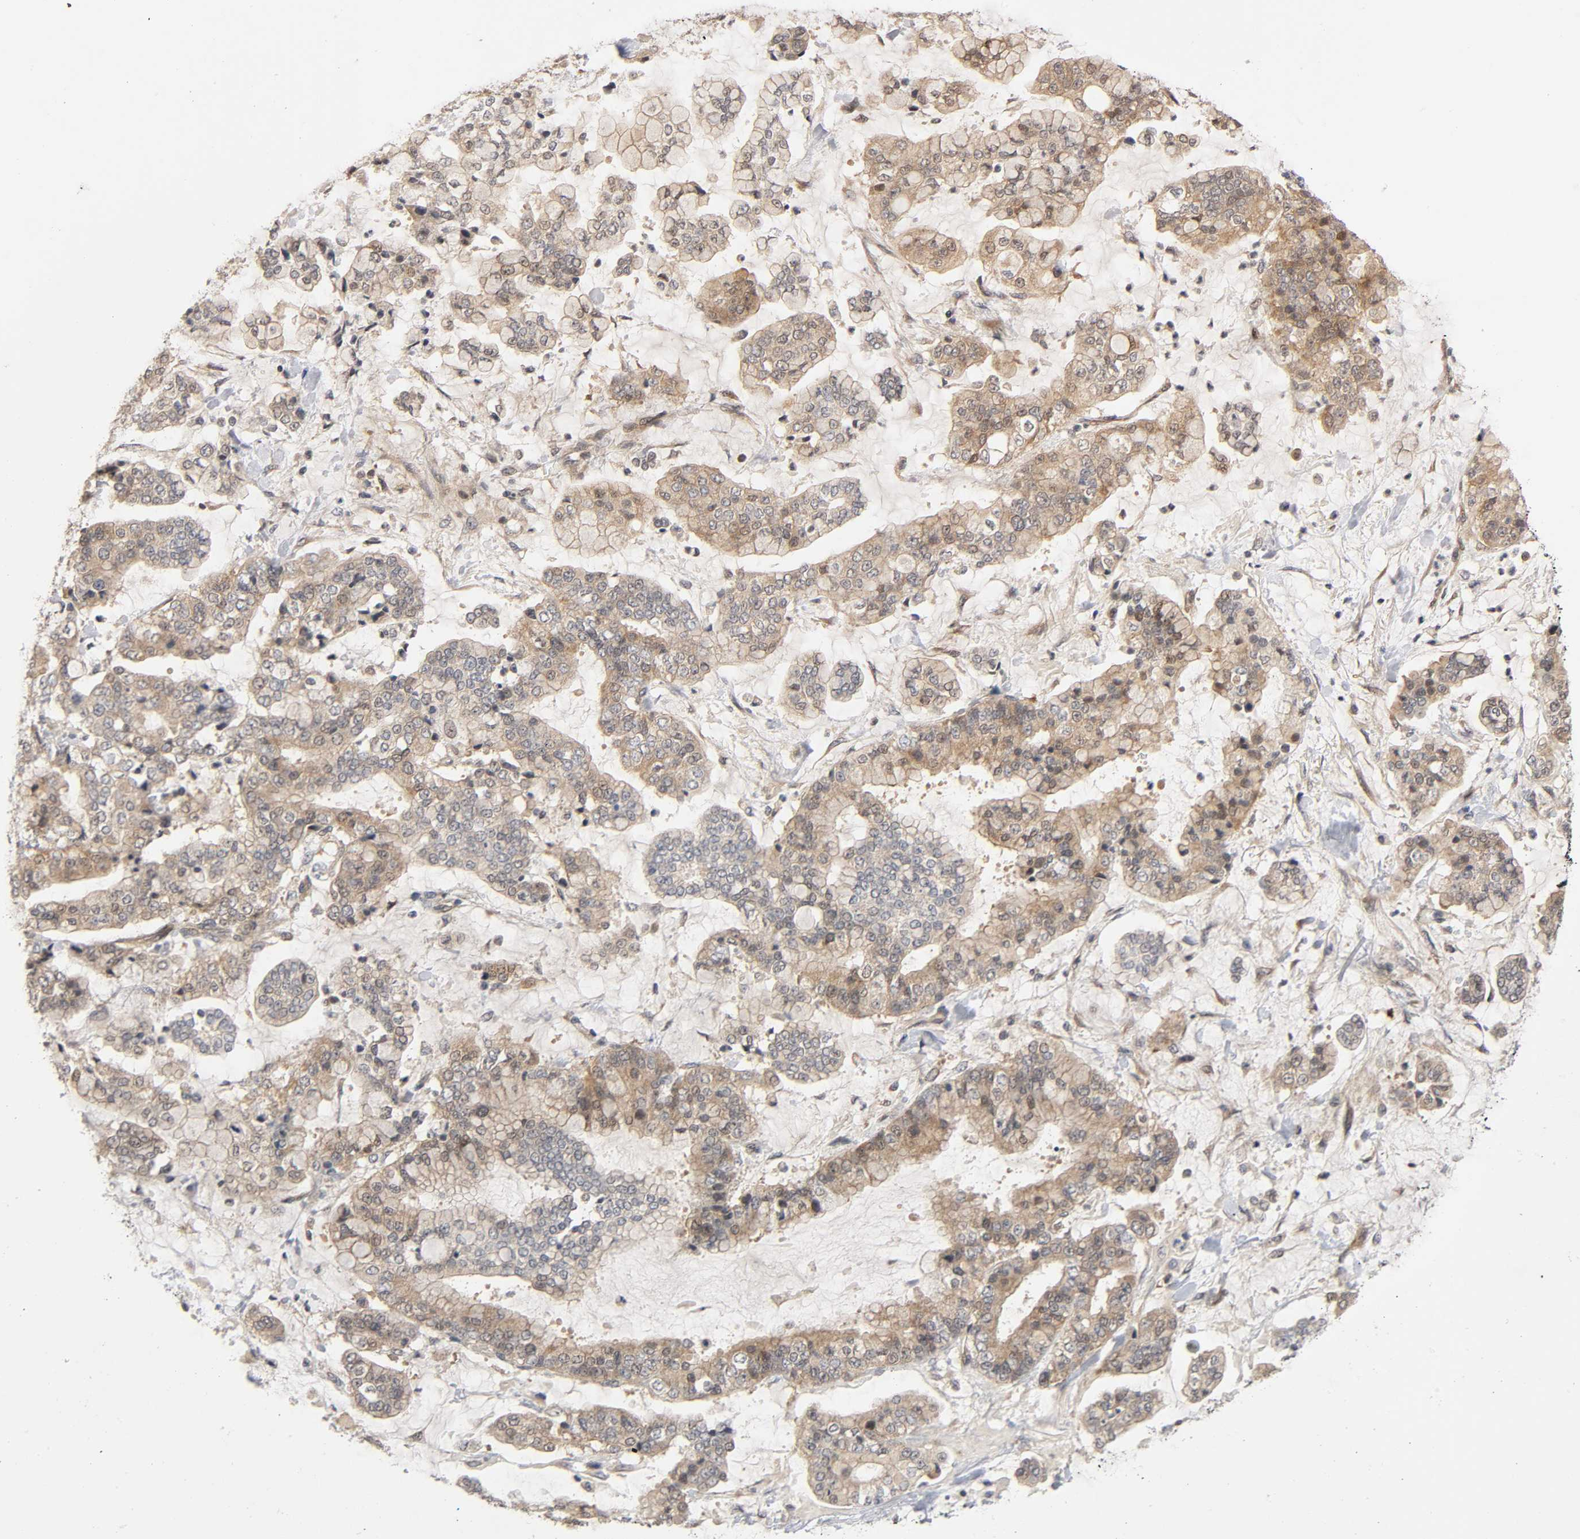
{"staining": {"intensity": "moderate", "quantity": ">75%", "location": "cytoplasmic/membranous"}, "tissue": "stomach cancer", "cell_type": "Tumor cells", "image_type": "cancer", "snomed": [{"axis": "morphology", "description": "Normal tissue, NOS"}, {"axis": "morphology", "description": "Adenocarcinoma, NOS"}, {"axis": "topography", "description": "Stomach, upper"}, {"axis": "topography", "description": "Stomach"}], "caption": "About >75% of tumor cells in stomach cancer (adenocarcinoma) show moderate cytoplasmic/membranous protein positivity as visualized by brown immunohistochemical staining.", "gene": "MAPK8", "patient": {"sex": "male", "age": 76}}